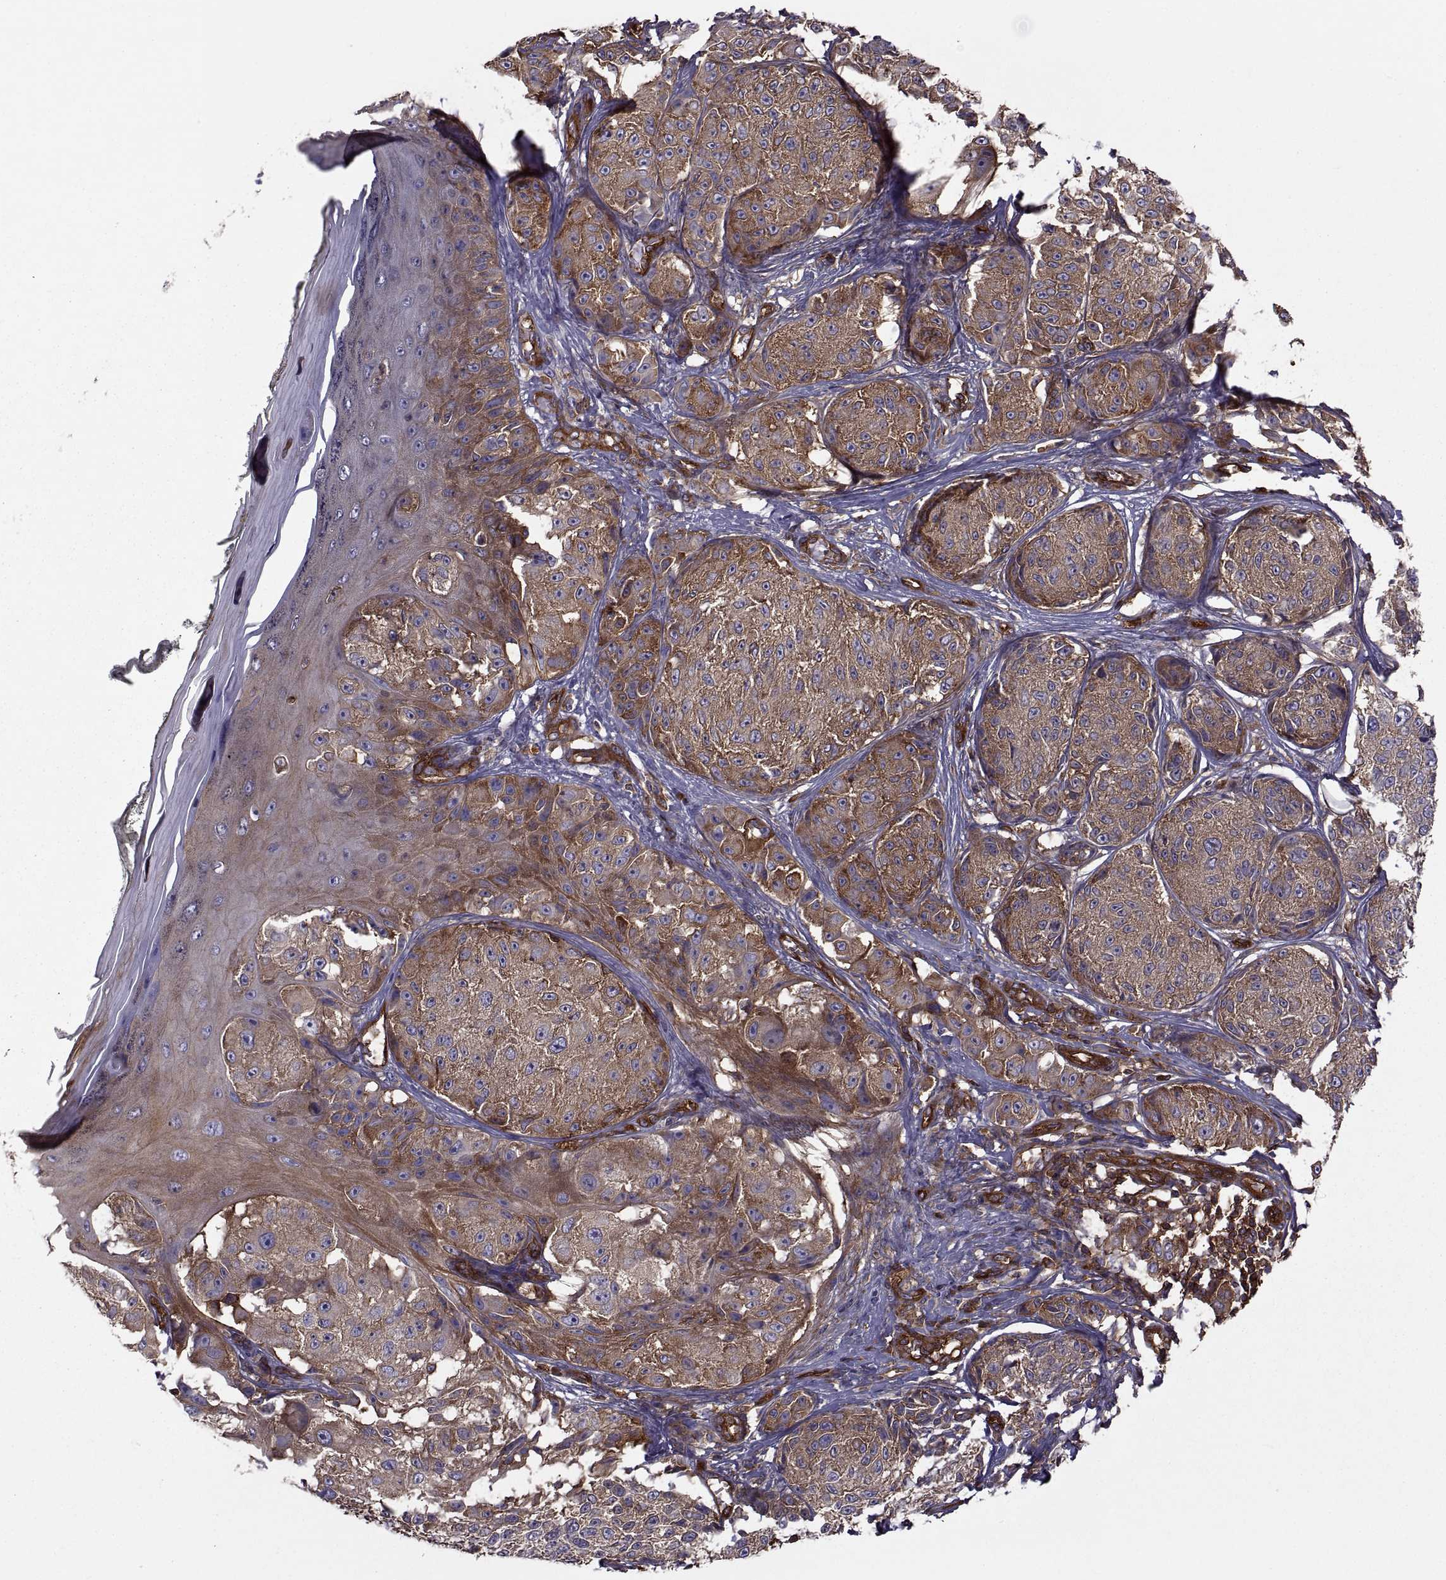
{"staining": {"intensity": "strong", "quantity": ">75%", "location": "cytoplasmic/membranous"}, "tissue": "melanoma", "cell_type": "Tumor cells", "image_type": "cancer", "snomed": [{"axis": "morphology", "description": "Malignant melanoma, NOS"}, {"axis": "topography", "description": "Skin"}], "caption": "Strong cytoplasmic/membranous staining for a protein is seen in approximately >75% of tumor cells of melanoma using IHC.", "gene": "MYH9", "patient": {"sex": "male", "age": 61}}